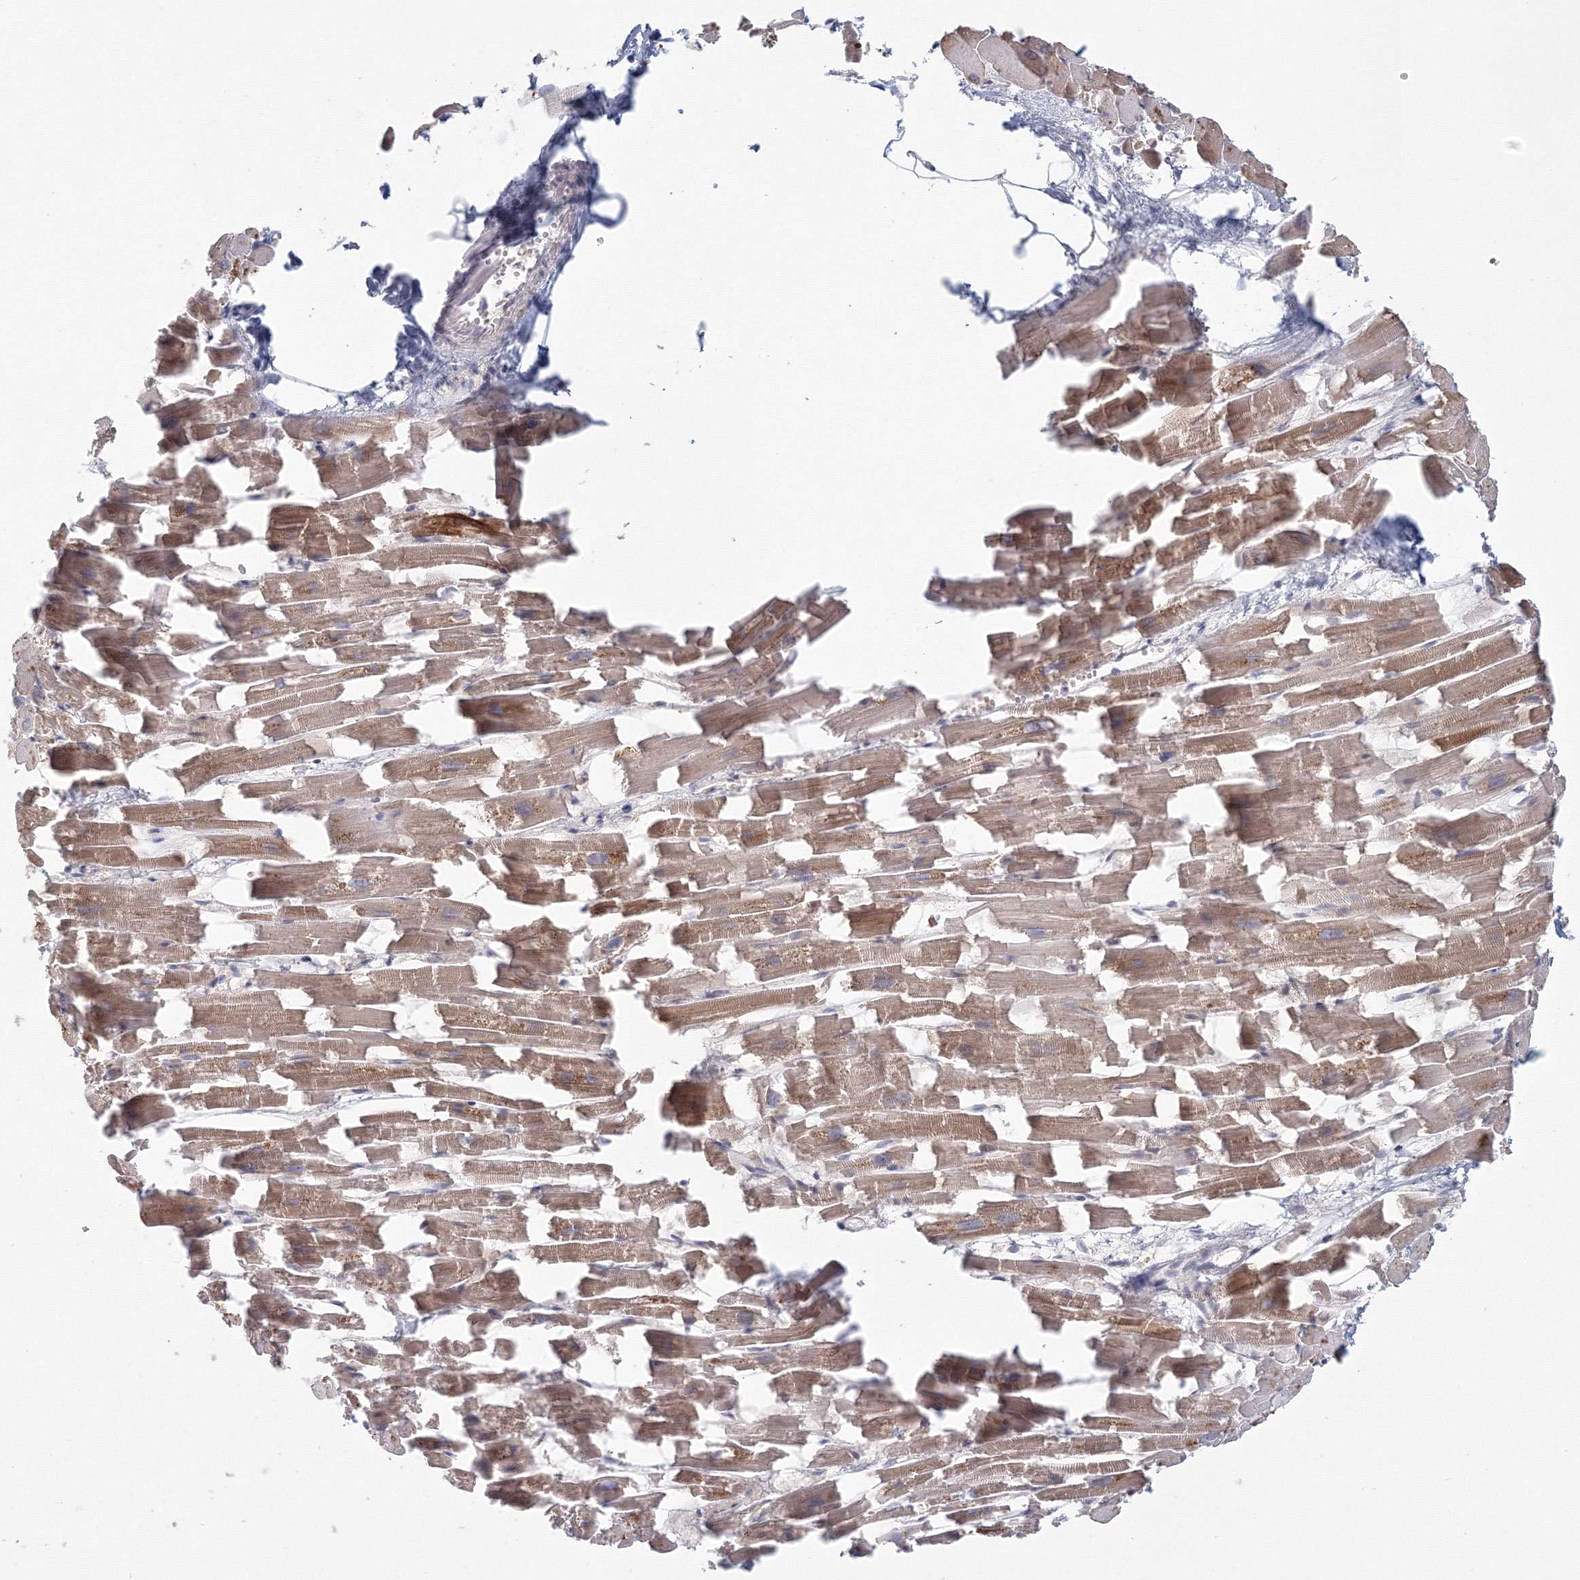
{"staining": {"intensity": "moderate", "quantity": ">75%", "location": "cytoplasmic/membranous"}, "tissue": "heart muscle", "cell_type": "Cardiomyocytes", "image_type": "normal", "snomed": [{"axis": "morphology", "description": "Normal tissue, NOS"}, {"axis": "topography", "description": "Heart"}], "caption": "A brown stain shows moderate cytoplasmic/membranous positivity of a protein in cardiomyocytes of unremarkable heart muscle. (Stains: DAB (3,3'-diaminobenzidine) in brown, nuclei in blue, Microscopy: brightfield microscopy at high magnification).", "gene": "TACC2", "patient": {"sex": "female", "age": 64}}